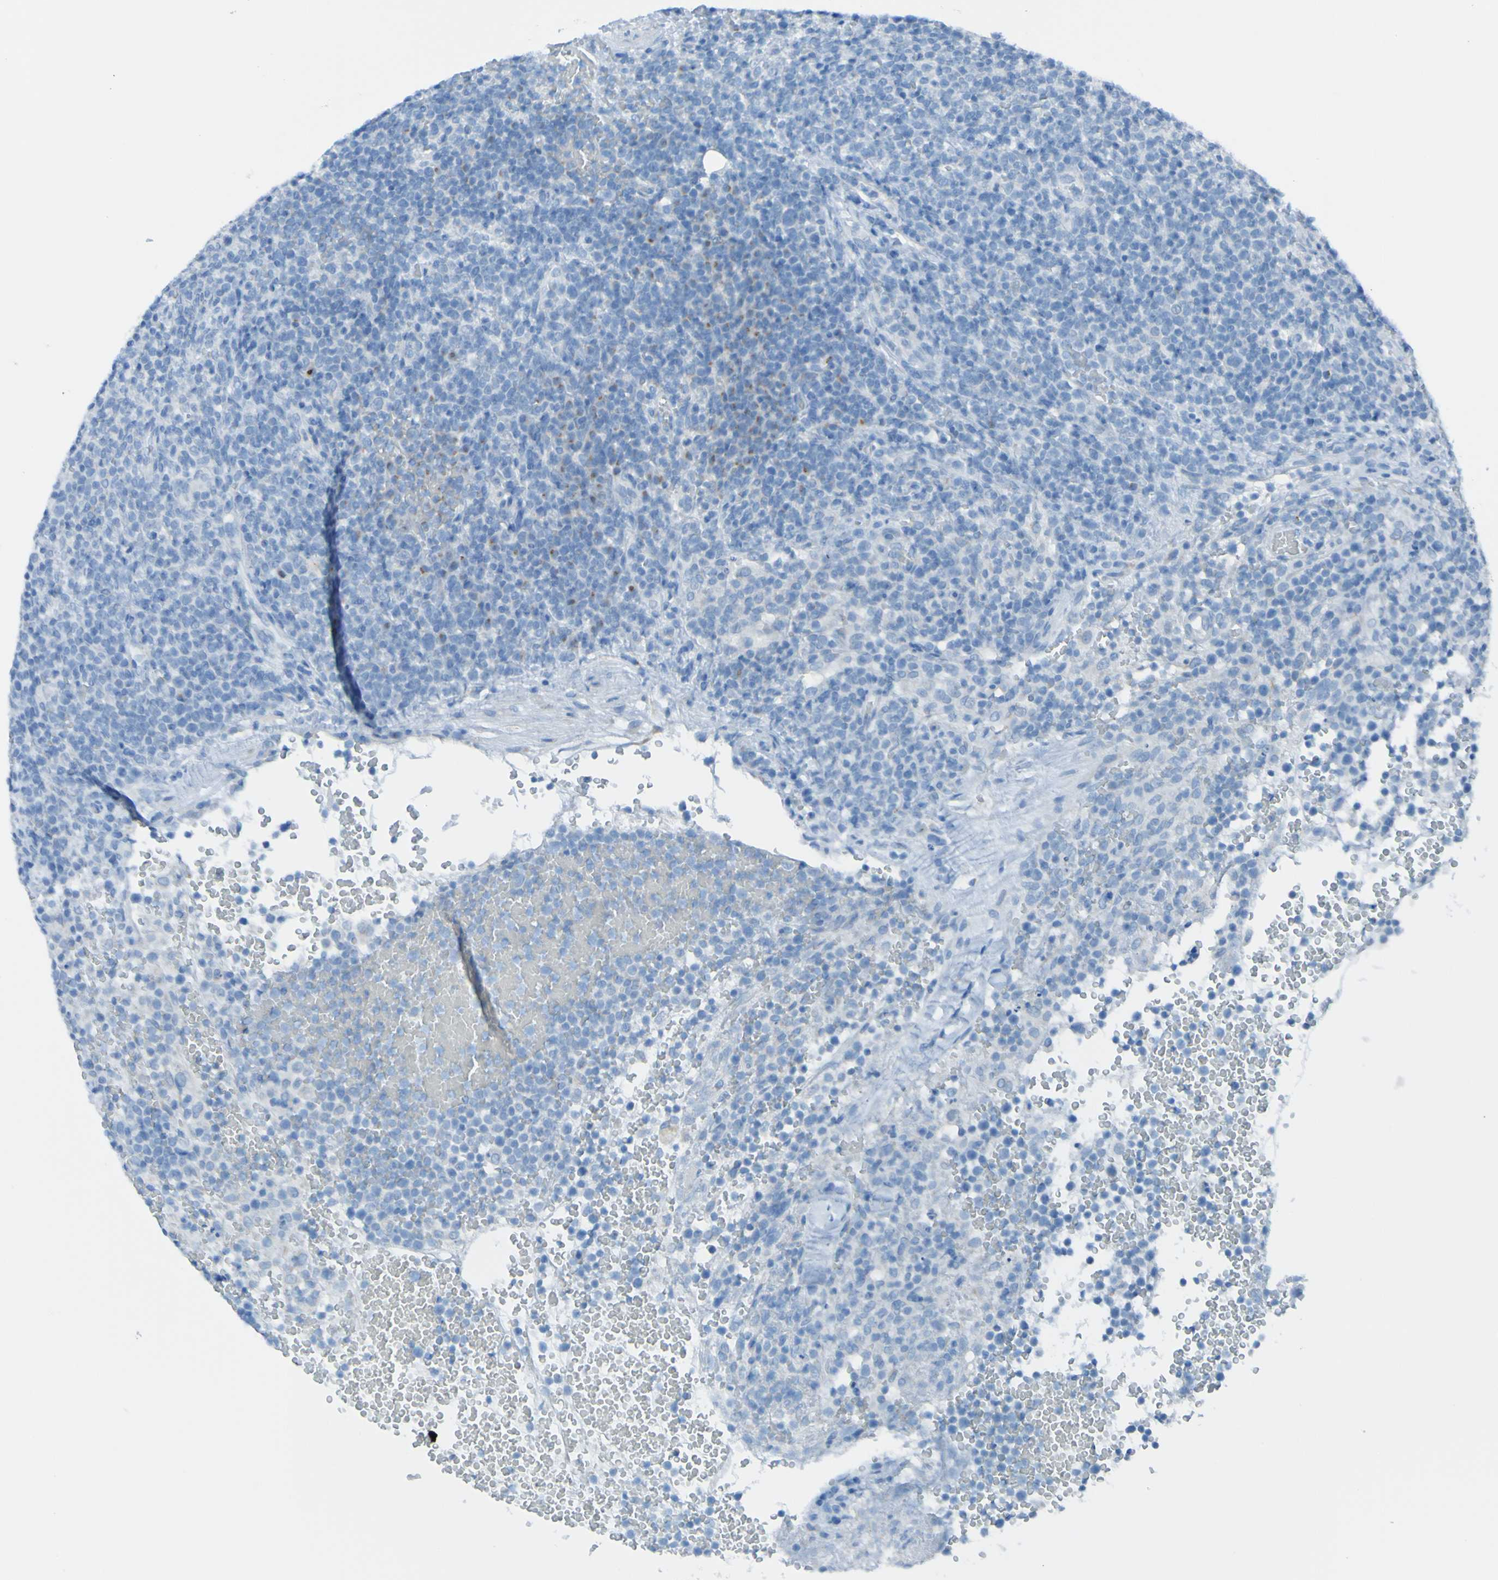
{"staining": {"intensity": "negative", "quantity": "none", "location": "none"}, "tissue": "lymphoma", "cell_type": "Tumor cells", "image_type": "cancer", "snomed": [{"axis": "morphology", "description": "Malignant lymphoma, non-Hodgkin's type, High grade"}, {"axis": "topography", "description": "Lymph node"}], "caption": "Image shows no significant protein expression in tumor cells of lymphoma.", "gene": "ACMSD", "patient": {"sex": "male", "age": 61}}